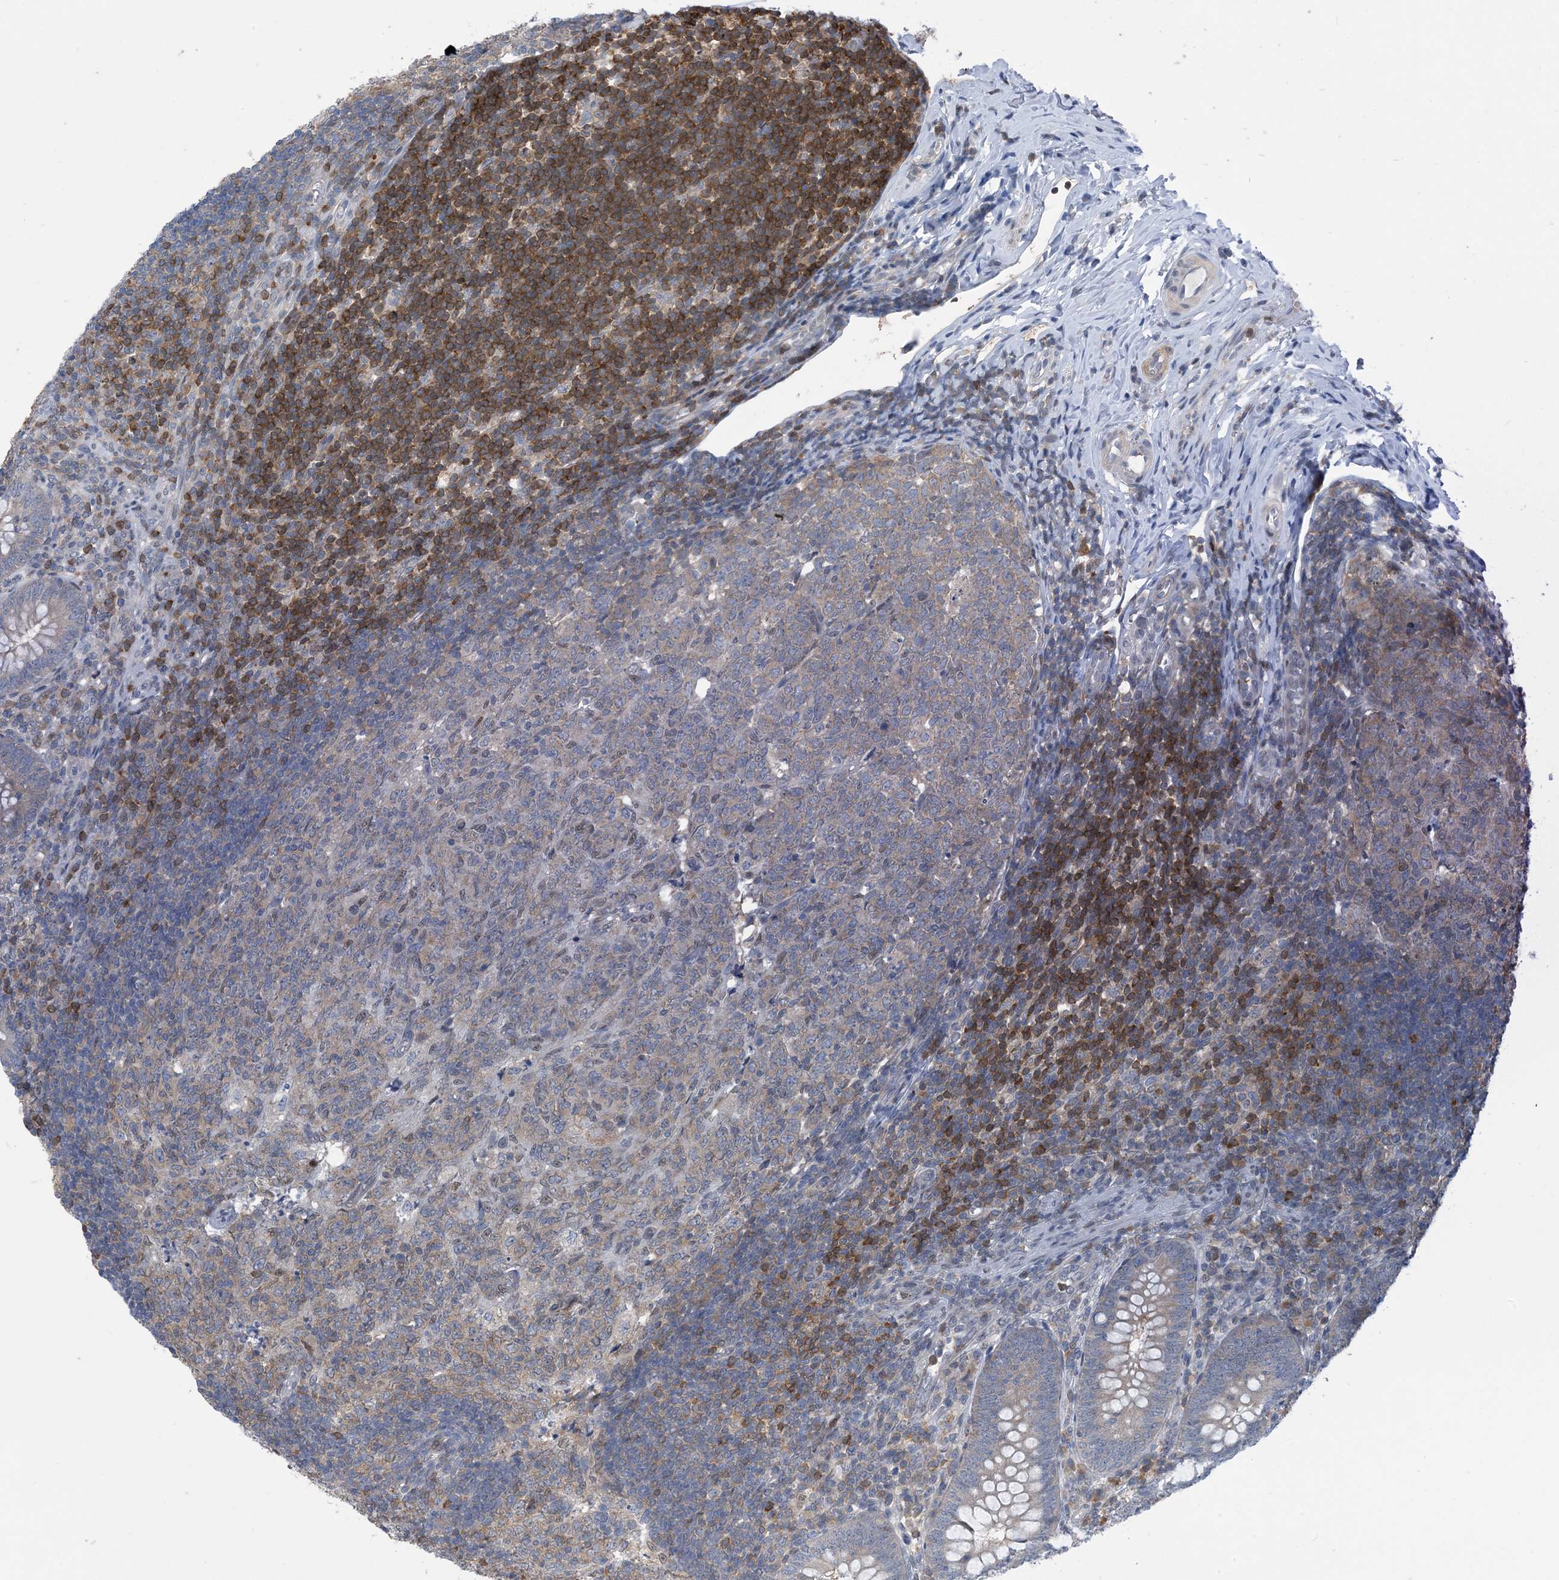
{"staining": {"intensity": "moderate", "quantity": "<25%", "location": "cytoplasmic/membranous"}, "tissue": "appendix", "cell_type": "Glandular cells", "image_type": "normal", "snomed": [{"axis": "morphology", "description": "Normal tissue, NOS"}, {"axis": "topography", "description": "Appendix"}], "caption": "Protein analysis of normal appendix demonstrates moderate cytoplasmic/membranous expression in approximately <25% of glandular cells.", "gene": "ZC3H12A", "patient": {"sex": "male", "age": 14}}